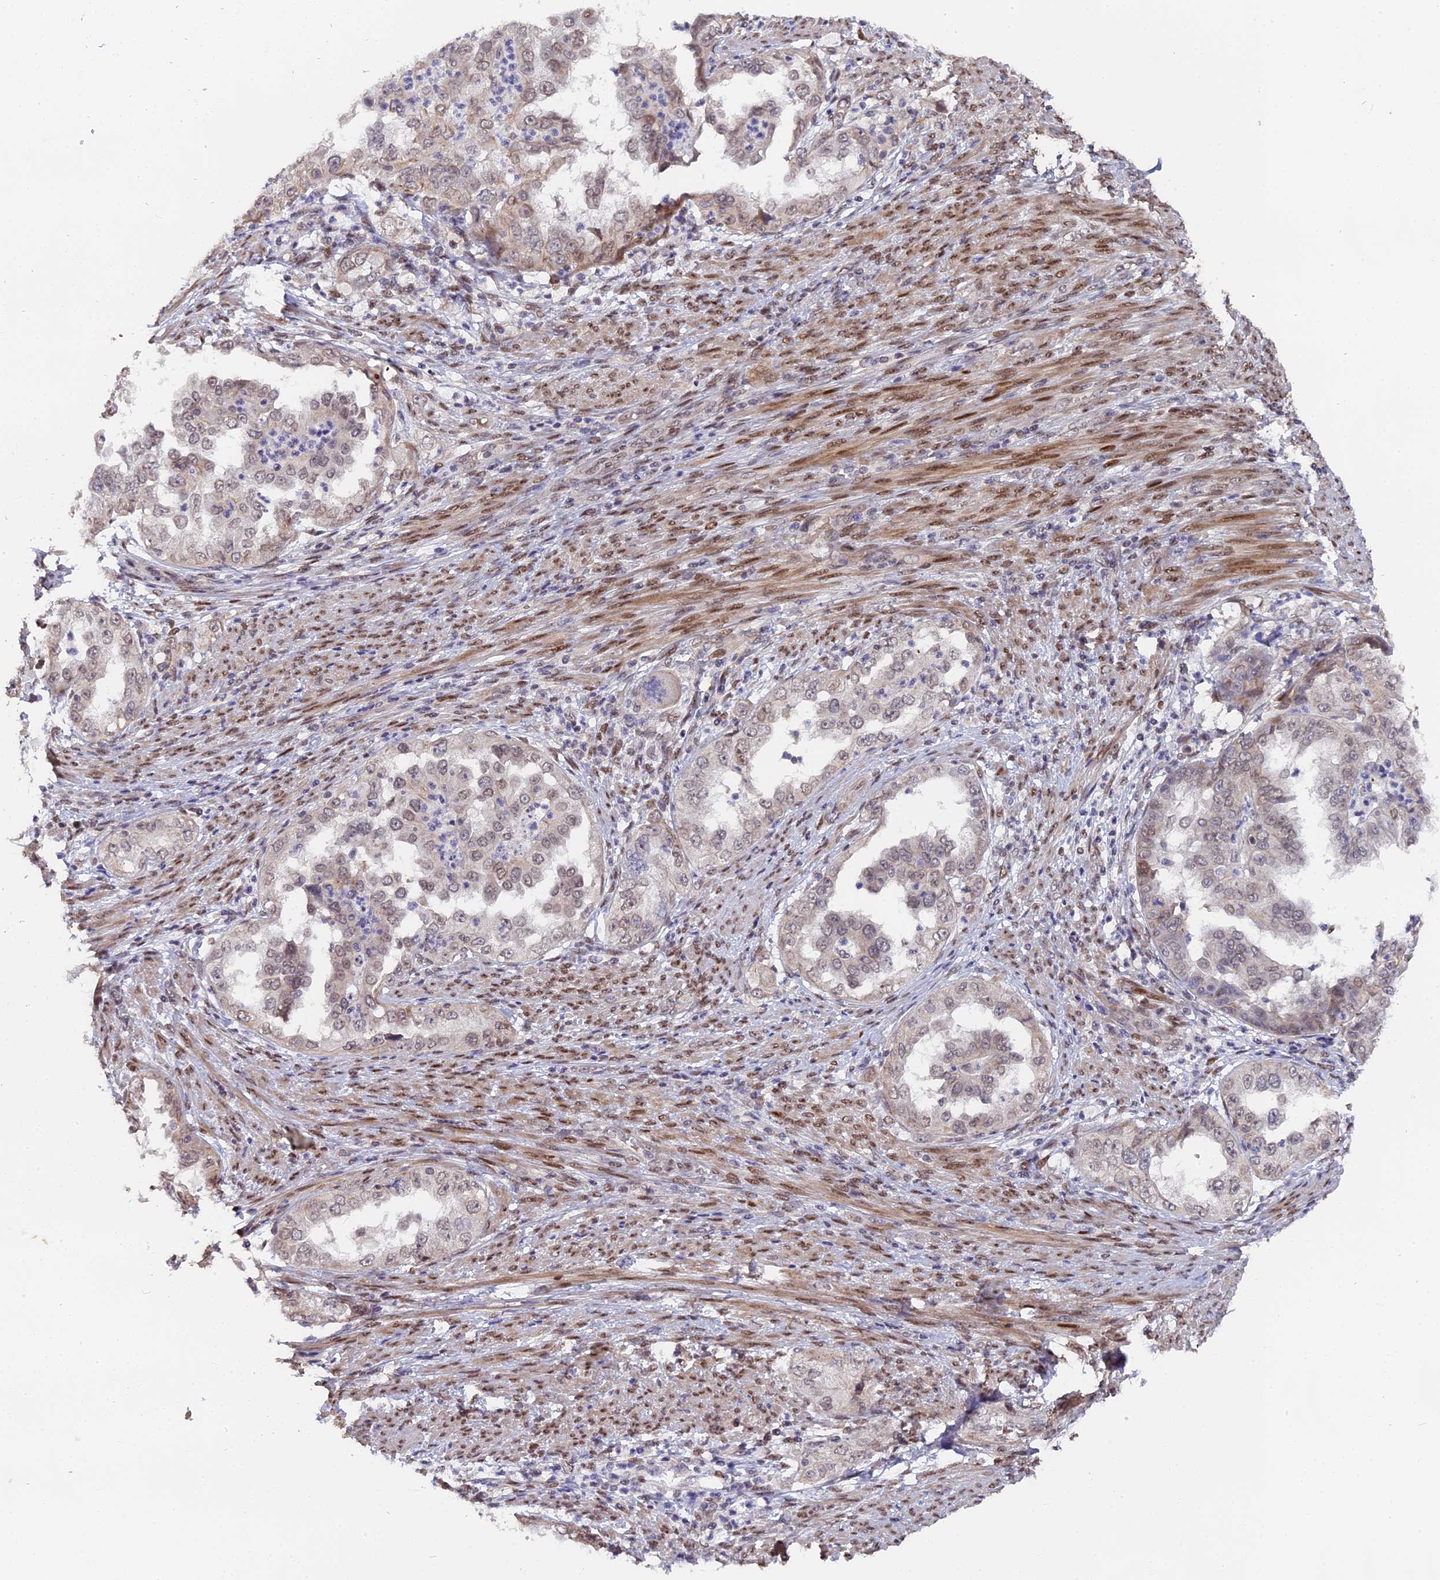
{"staining": {"intensity": "weak", "quantity": "25%-75%", "location": "nuclear"}, "tissue": "endometrial cancer", "cell_type": "Tumor cells", "image_type": "cancer", "snomed": [{"axis": "morphology", "description": "Adenocarcinoma, NOS"}, {"axis": "topography", "description": "Endometrium"}], "caption": "Protein staining of endometrial cancer (adenocarcinoma) tissue demonstrates weak nuclear staining in approximately 25%-75% of tumor cells.", "gene": "PYGO1", "patient": {"sex": "female", "age": 85}}